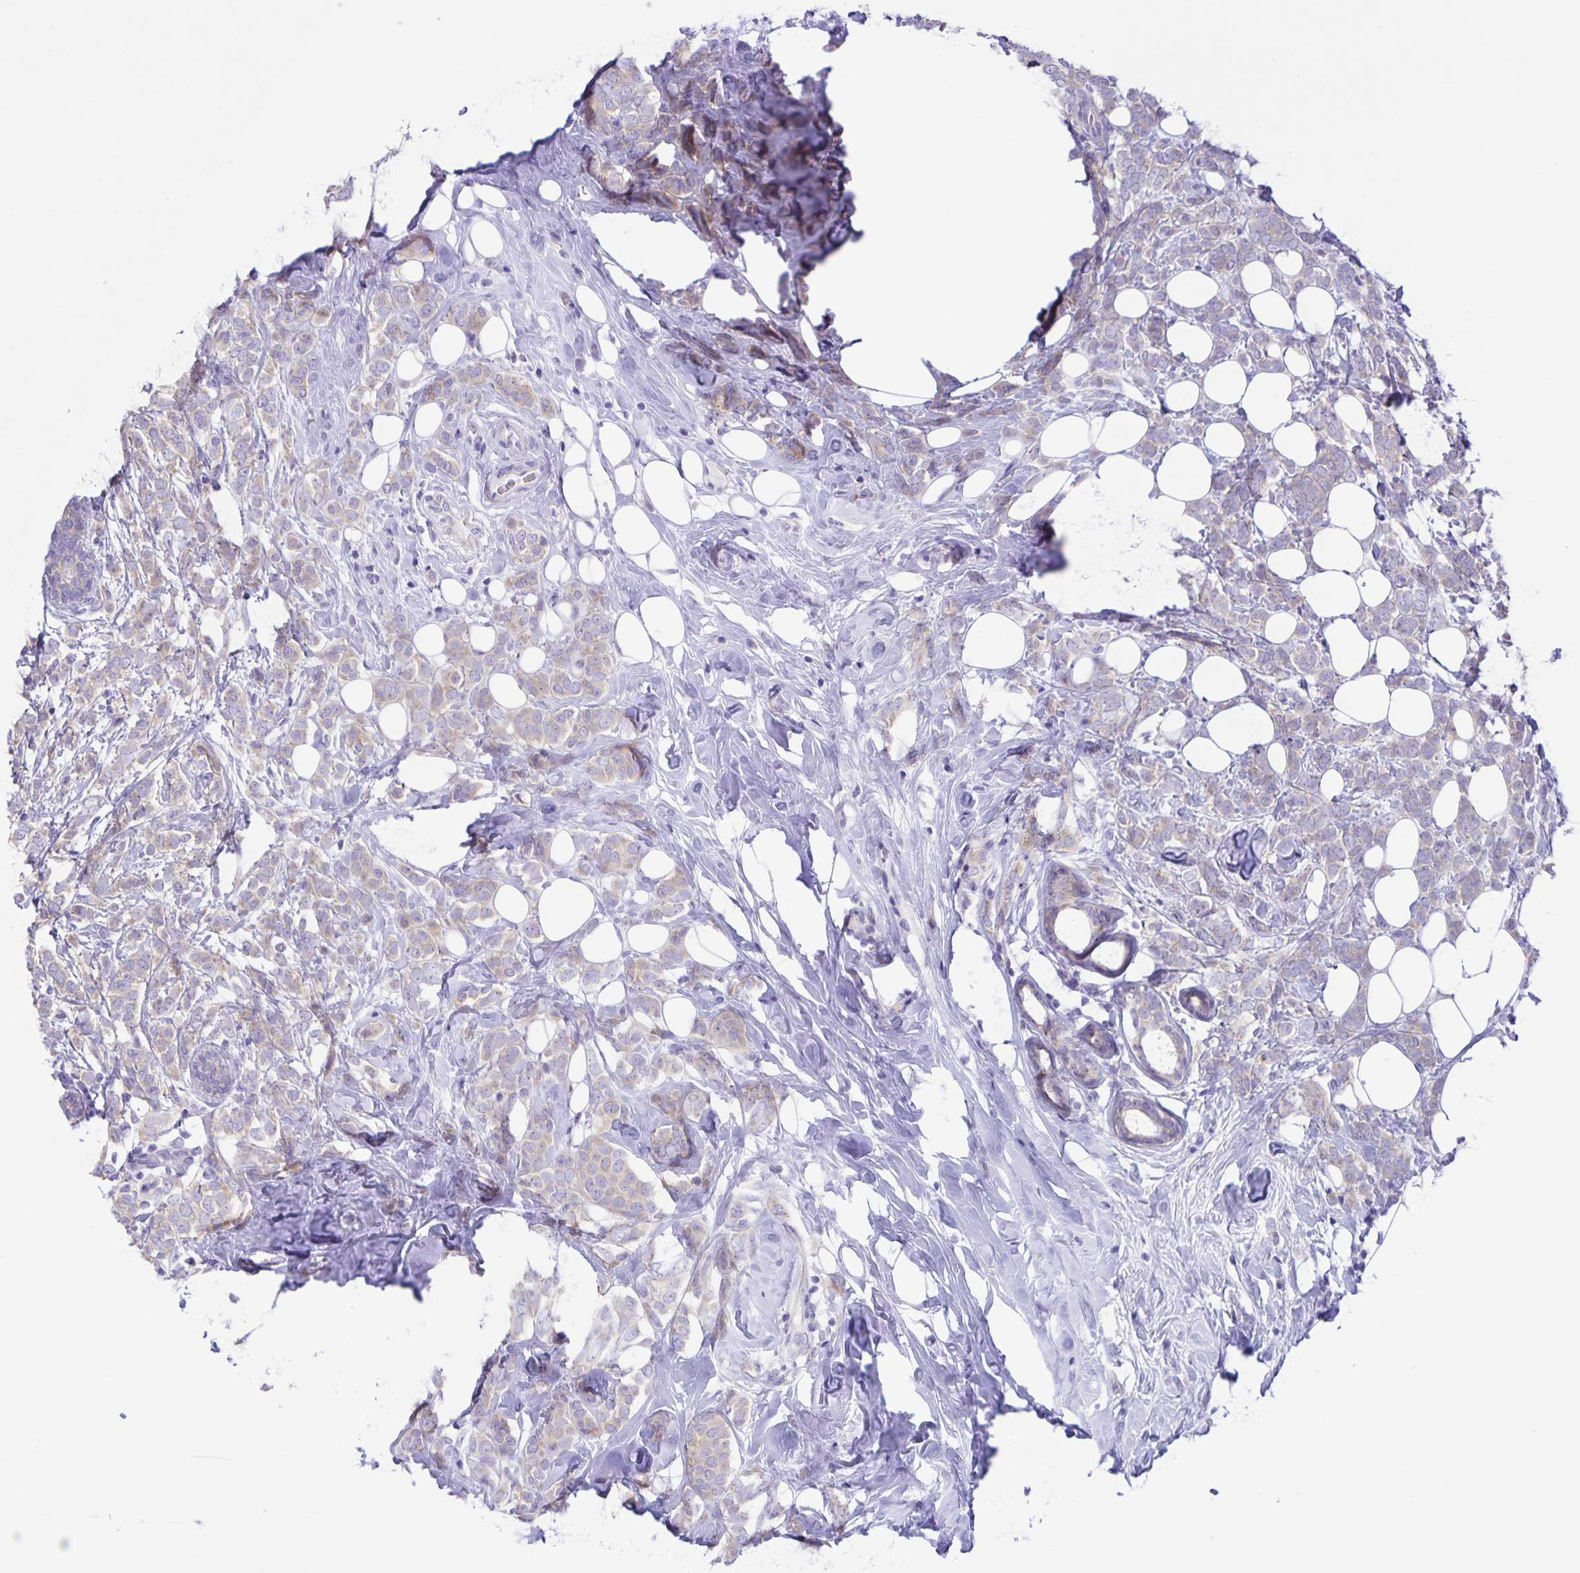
{"staining": {"intensity": "weak", "quantity": "25%-75%", "location": "cytoplasmic/membranous"}, "tissue": "breast cancer", "cell_type": "Tumor cells", "image_type": "cancer", "snomed": [{"axis": "morphology", "description": "Lobular carcinoma"}, {"axis": "topography", "description": "Breast"}], "caption": "Breast lobular carcinoma stained with immunohistochemistry (IHC) exhibits weak cytoplasmic/membranous expression in approximately 25%-75% of tumor cells. (brown staining indicates protein expression, while blue staining denotes nuclei).", "gene": "CAPSL", "patient": {"sex": "female", "age": 49}}